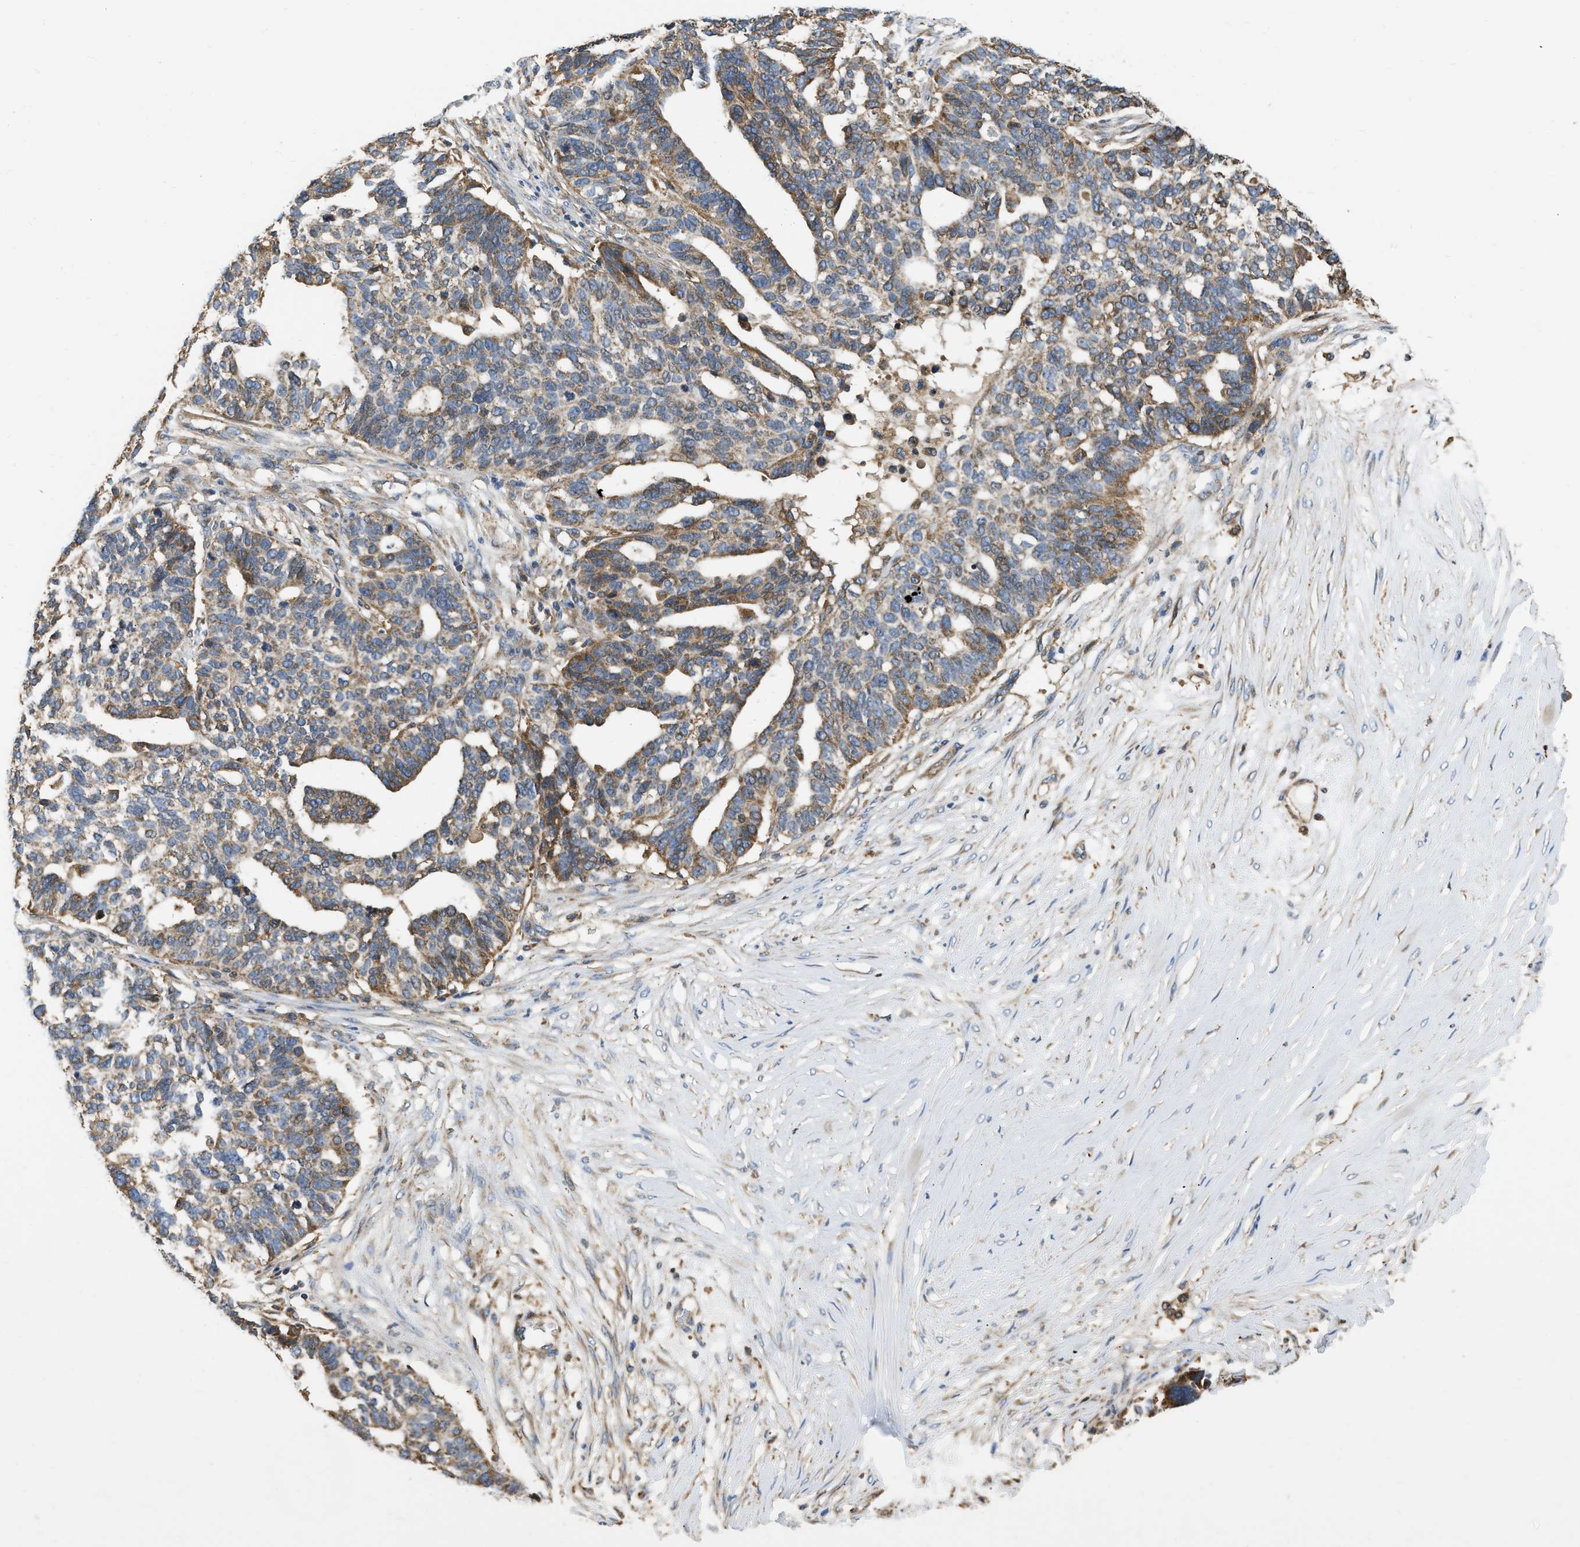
{"staining": {"intensity": "moderate", "quantity": "25%-75%", "location": "cytoplasmic/membranous"}, "tissue": "ovarian cancer", "cell_type": "Tumor cells", "image_type": "cancer", "snomed": [{"axis": "morphology", "description": "Cystadenocarcinoma, serous, NOS"}, {"axis": "topography", "description": "Ovary"}], "caption": "Ovarian cancer (serous cystadenocarcinoma) stained with immunohistochemistry exhibits moderate cytoplasmic/membranous expression in approximately 25%-75% of tumor cells.", "gene": "FLNB", "patient": {"sex": "female", "age": 59}}